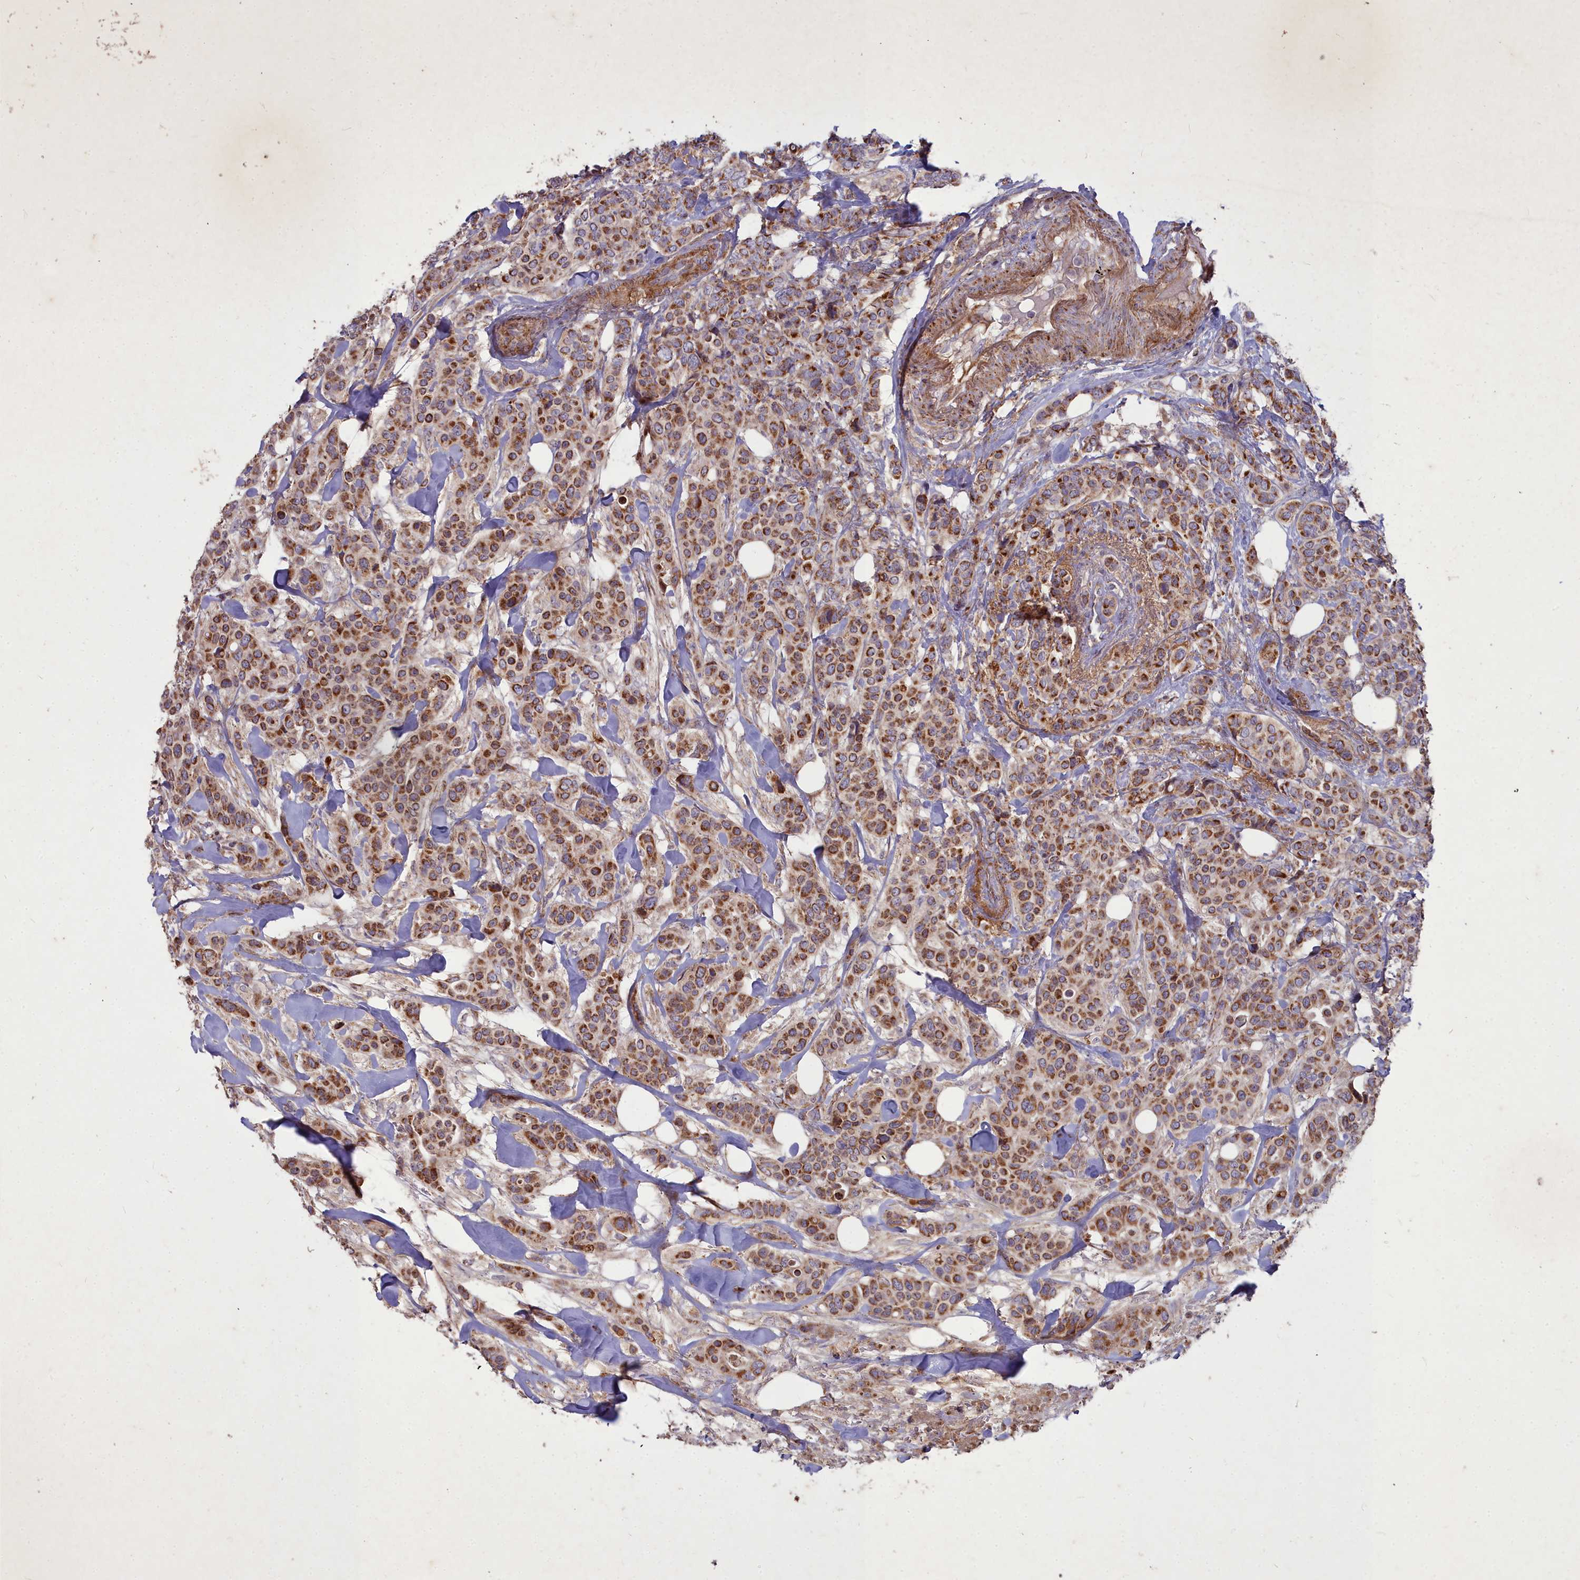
{"staining": {"intensity": "strong", "quantity": ">75%", "location": "cytoplasmic/membranous"}, "tissue": "breast cancer", "cell_type": "Tumor cells", "image_type": "cancer", "snomed": [{"axis": "morphology", "description": "Lobular carcinoma"}, {"axis": "topography", "description": "Breast"}], "caption": "Immunohistochemistry (IHC) (DAB) staining of human breast cancer reveals strong cytoplasmic/membranous protein staining in approximately >75% of tumor cells.", "gene": "COX11", "patient": {"sex": "female", "age": 51}}